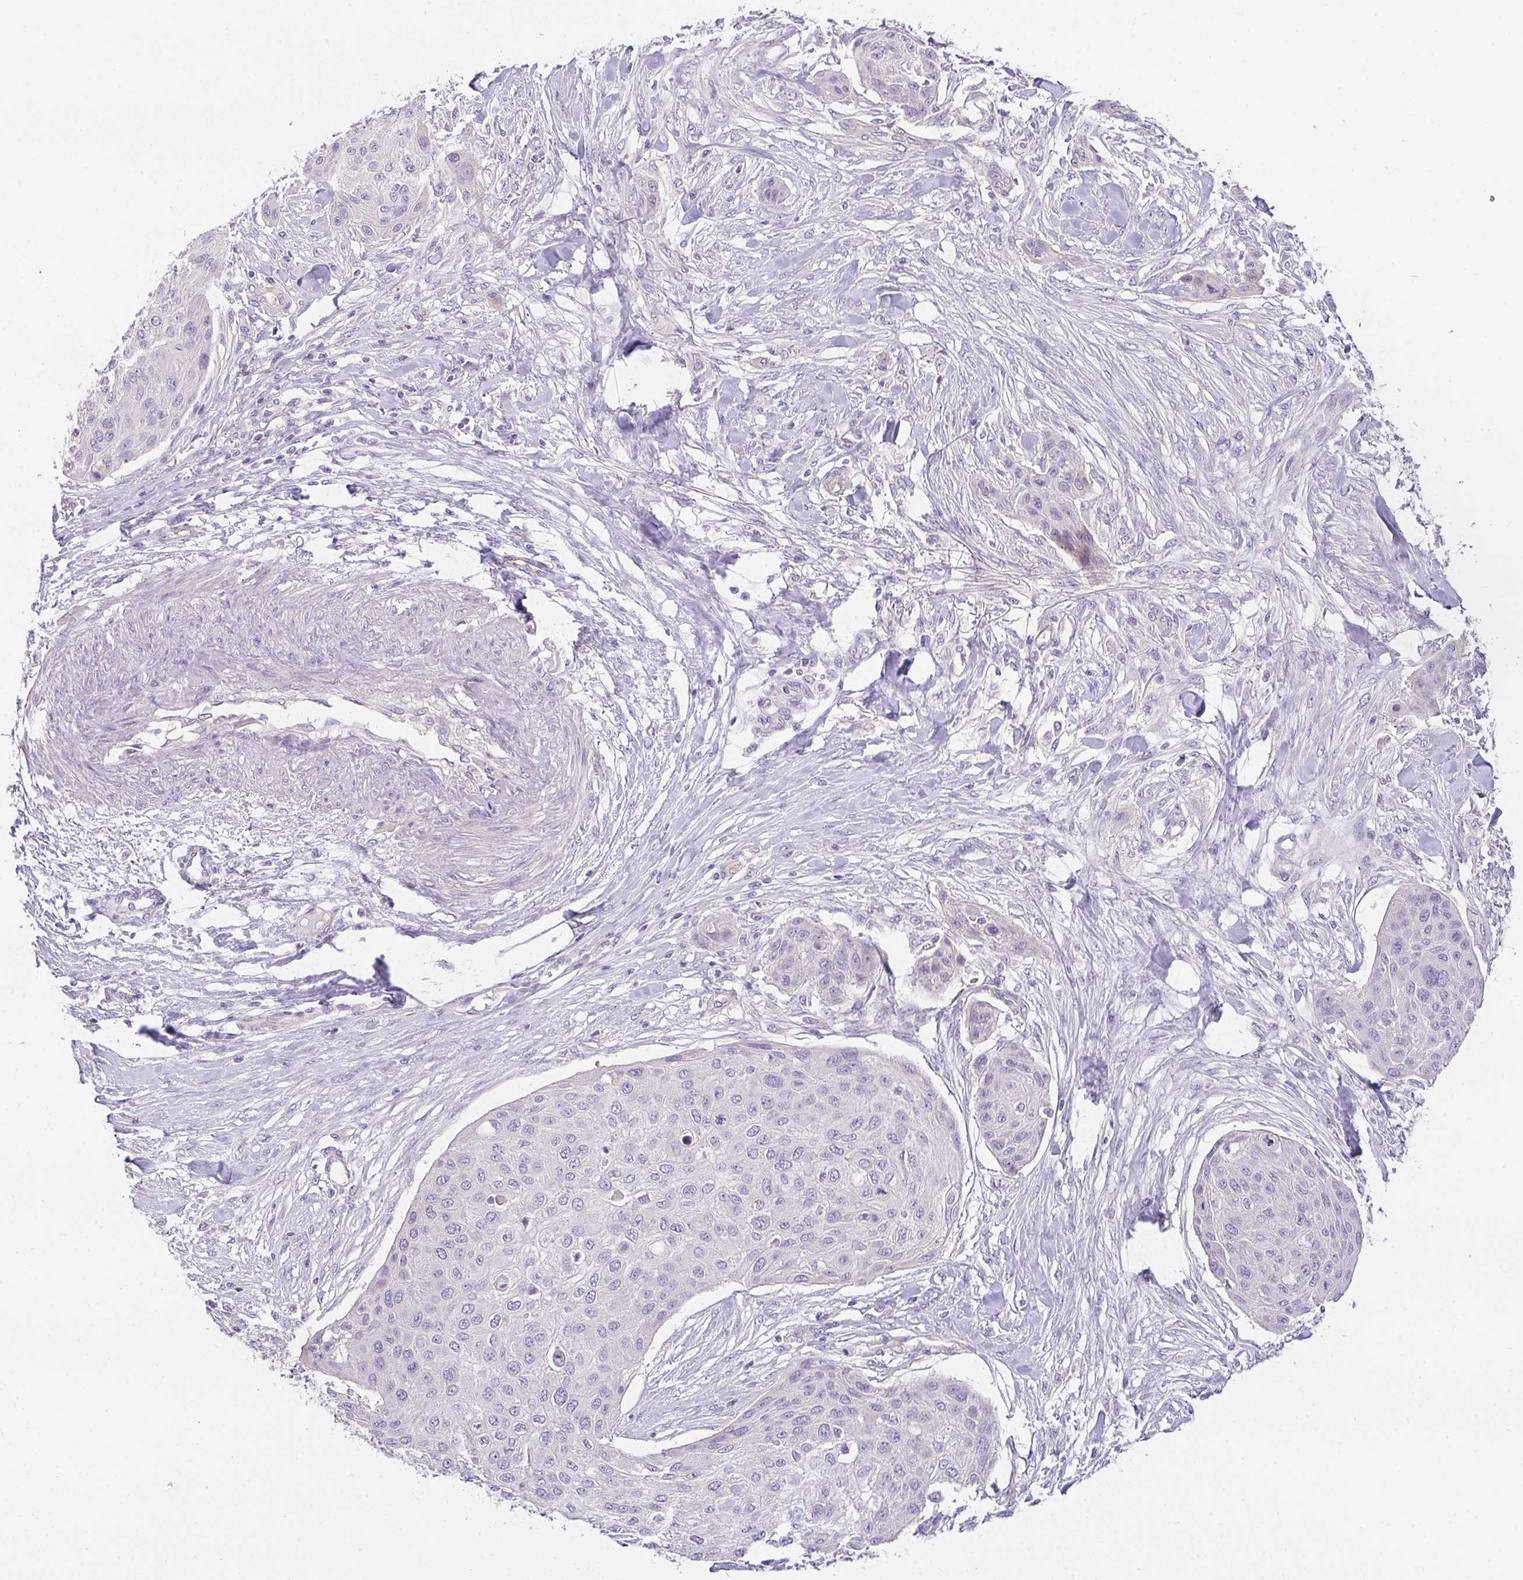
{"staining": {"intensity": "negative", "quantity": "none", "location": "none"}, "tissue": "skin cancer", "cell_type": "Tumor cells", "image_type": "cancer", "snomed": [{"axis": "morphology", "description": "Squamous cell carcinoma, NOS"}, {"axis": "topography", "description": "Skin"}], "caption": "An immunohistochemistry (IHC) micrograph of skin cancer (squamous cell carcinoma) is shown. There is no staining in tumor cells of skin cancer (squamous cell carcinoma).", "gene": "FILIP1", "patient": {"sex": "female", "age": 87}}